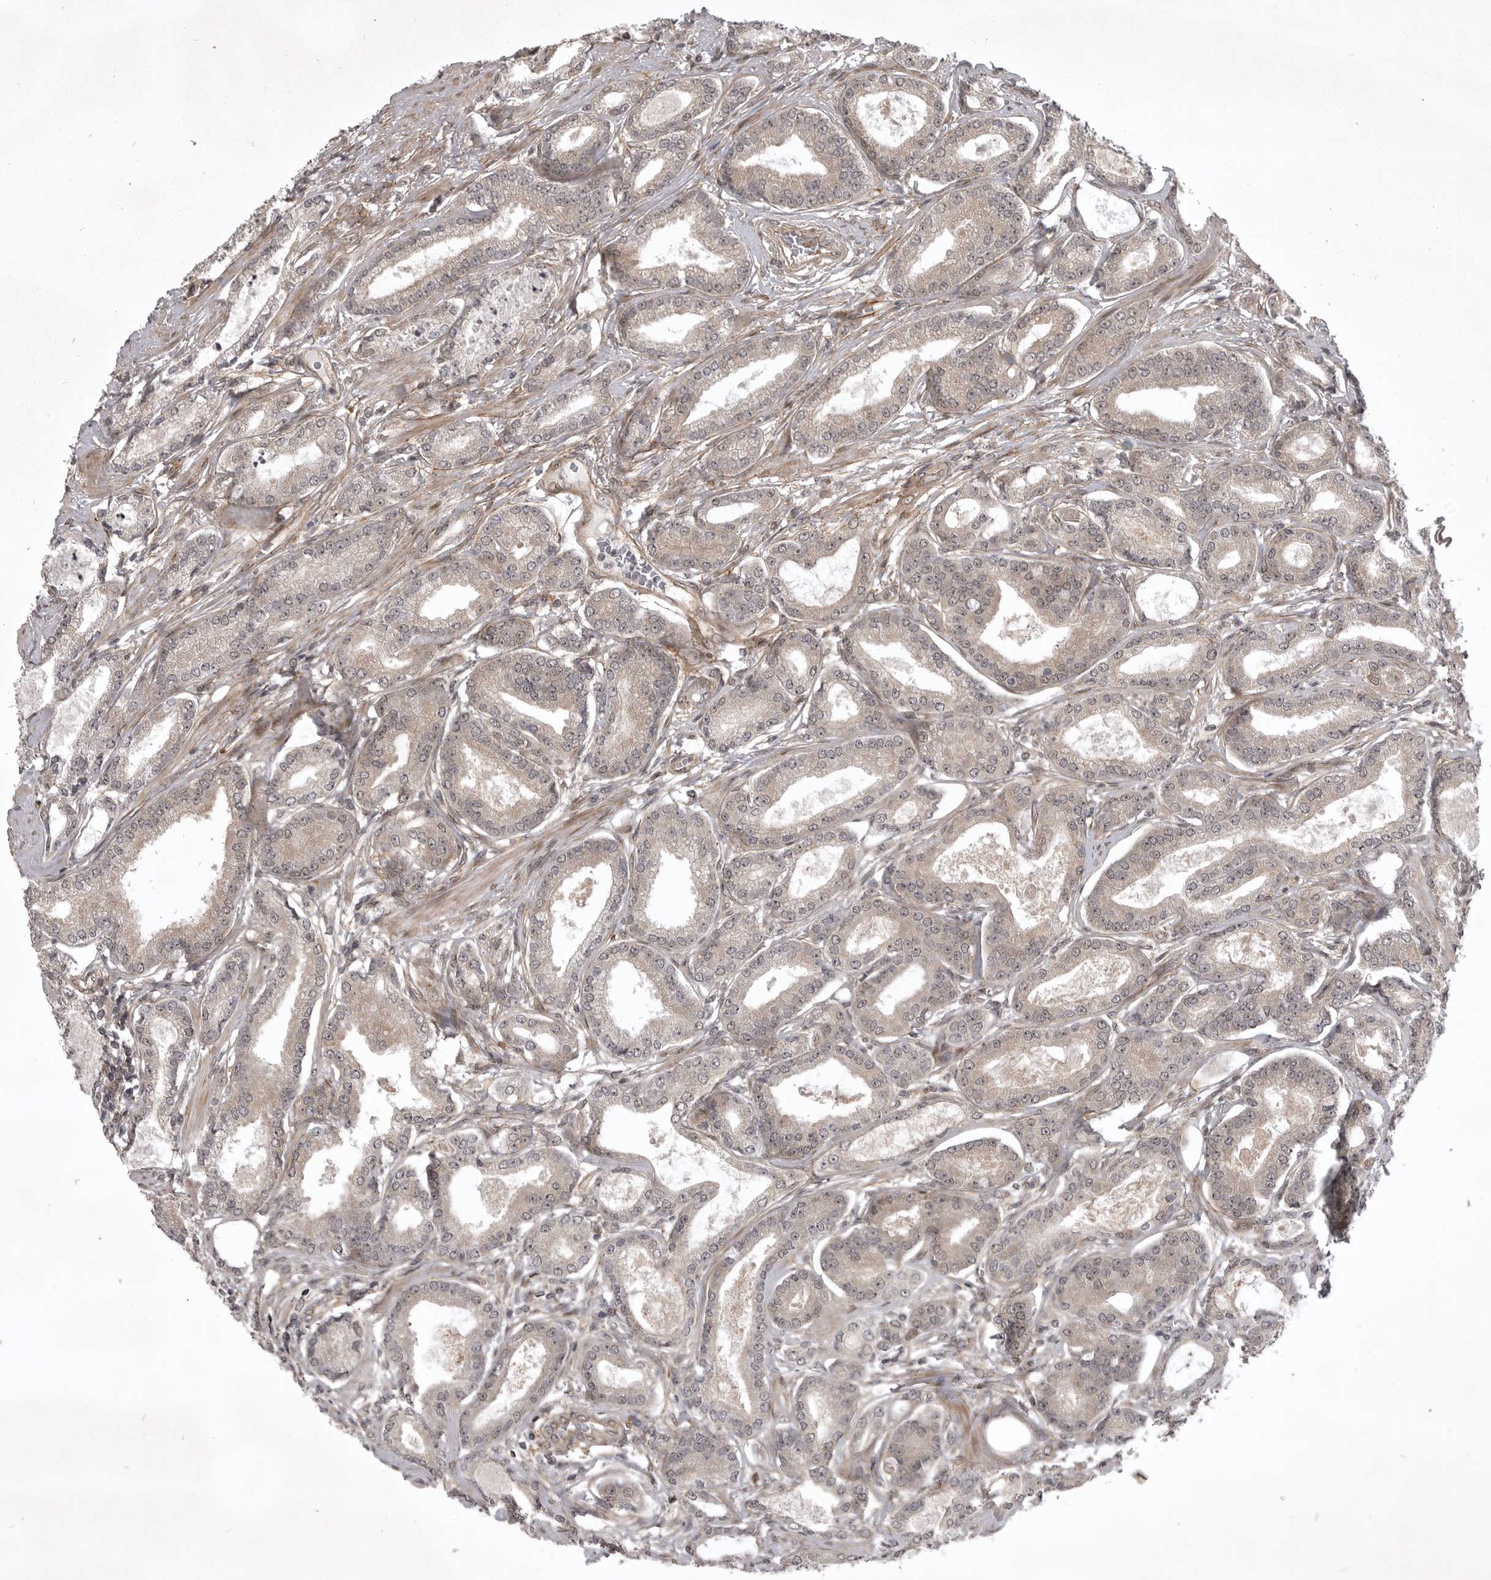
{"staining": {"intensity": "negative", "quantity": "none", "location": "none"}, "tissue": "prostate cancer", "cell_type": "Tumor cells", "image_type": "cancer", "snomed": [{"axis": "morphology", "description": "Adenocarcinoma, Low grade"}, {"axis": "topography", "description": "Prostate"}], "caption": "Protein analysis of prostate cancer reveals no significant staining in tumor cells.", "gene": "SNX16", "patient": {"sex": "male", "age": 60}}